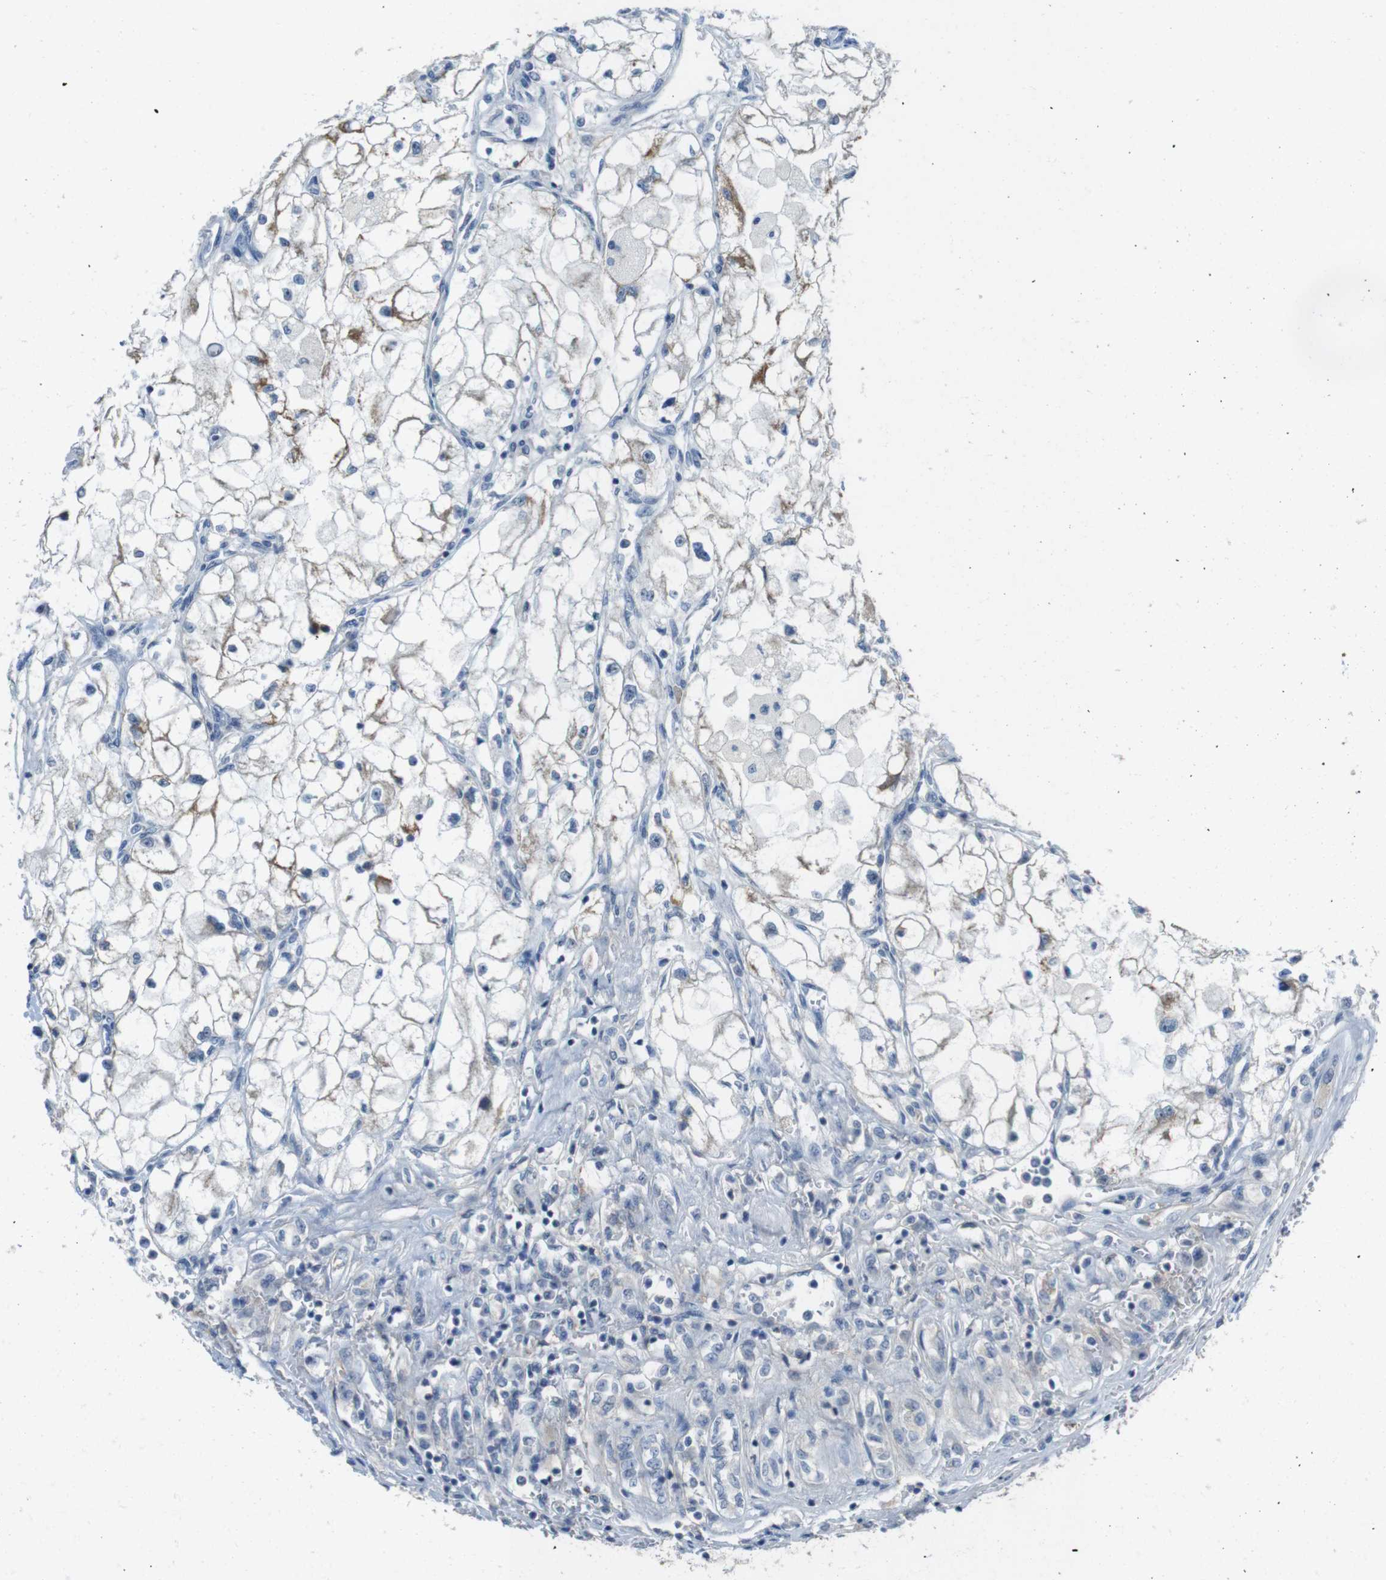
{"staining": {"intensity": "moderate", "quantity": "<25%", "location": "cytoplasmic/membranous"}, "tissue": "renal cancer", "cell_type": "Tumor cells", "image_type": "cancer", "snomed": [{"axis": "morphology", "description": "Adenocarcinoma, NOS"}, {"axis": "topography", "description": "Kidney"}], "caption": "This image displays immunohistochemistry (IHC) staining of renal adenocarcinoma, with low moderate cytoplasmic/membranous expression in approximately <25% of tumor cells.", "gene": "ENTPD7", "patient": {"sex": "female", "age": 70}}